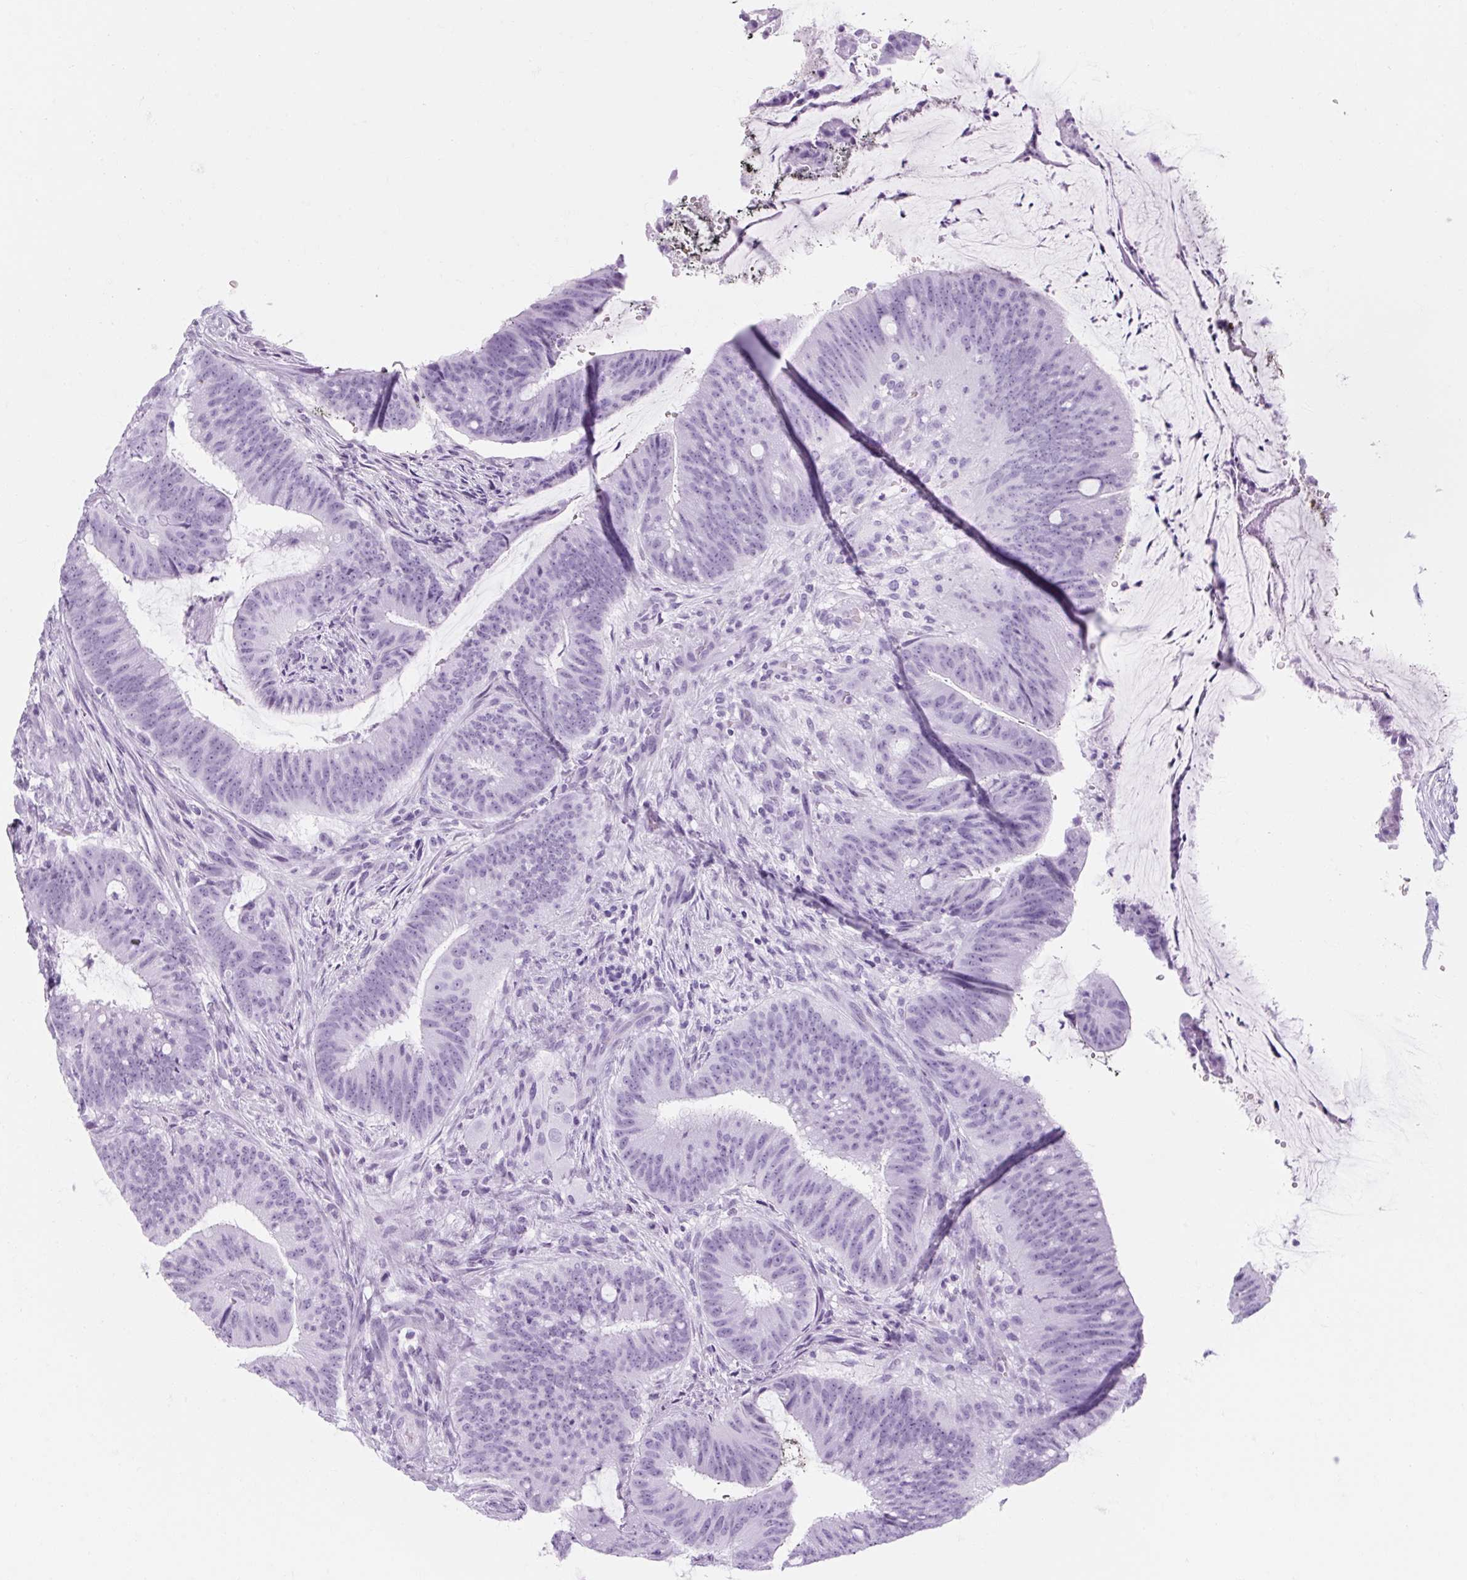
{"staining": {"intensity": "negative", "quantity": "none", "location": "none"}, "tissue": "colorectal cancer", "cell_type": "Tumor cells", "image_type": "cancer", "snomed": [{"axis": "morphology", "description": "Adenocarcinoma, NOS"}, {"axis": "topography", "description": "Colon"}], "caption": "Tumor cells show no significant protein staining in adenocarcinoma (colorectal). (DAB immunohistochemistry with hematoxylin counter stain).", "gene": "TIGD2", "patient": {"sex": "female", "age": 43}}